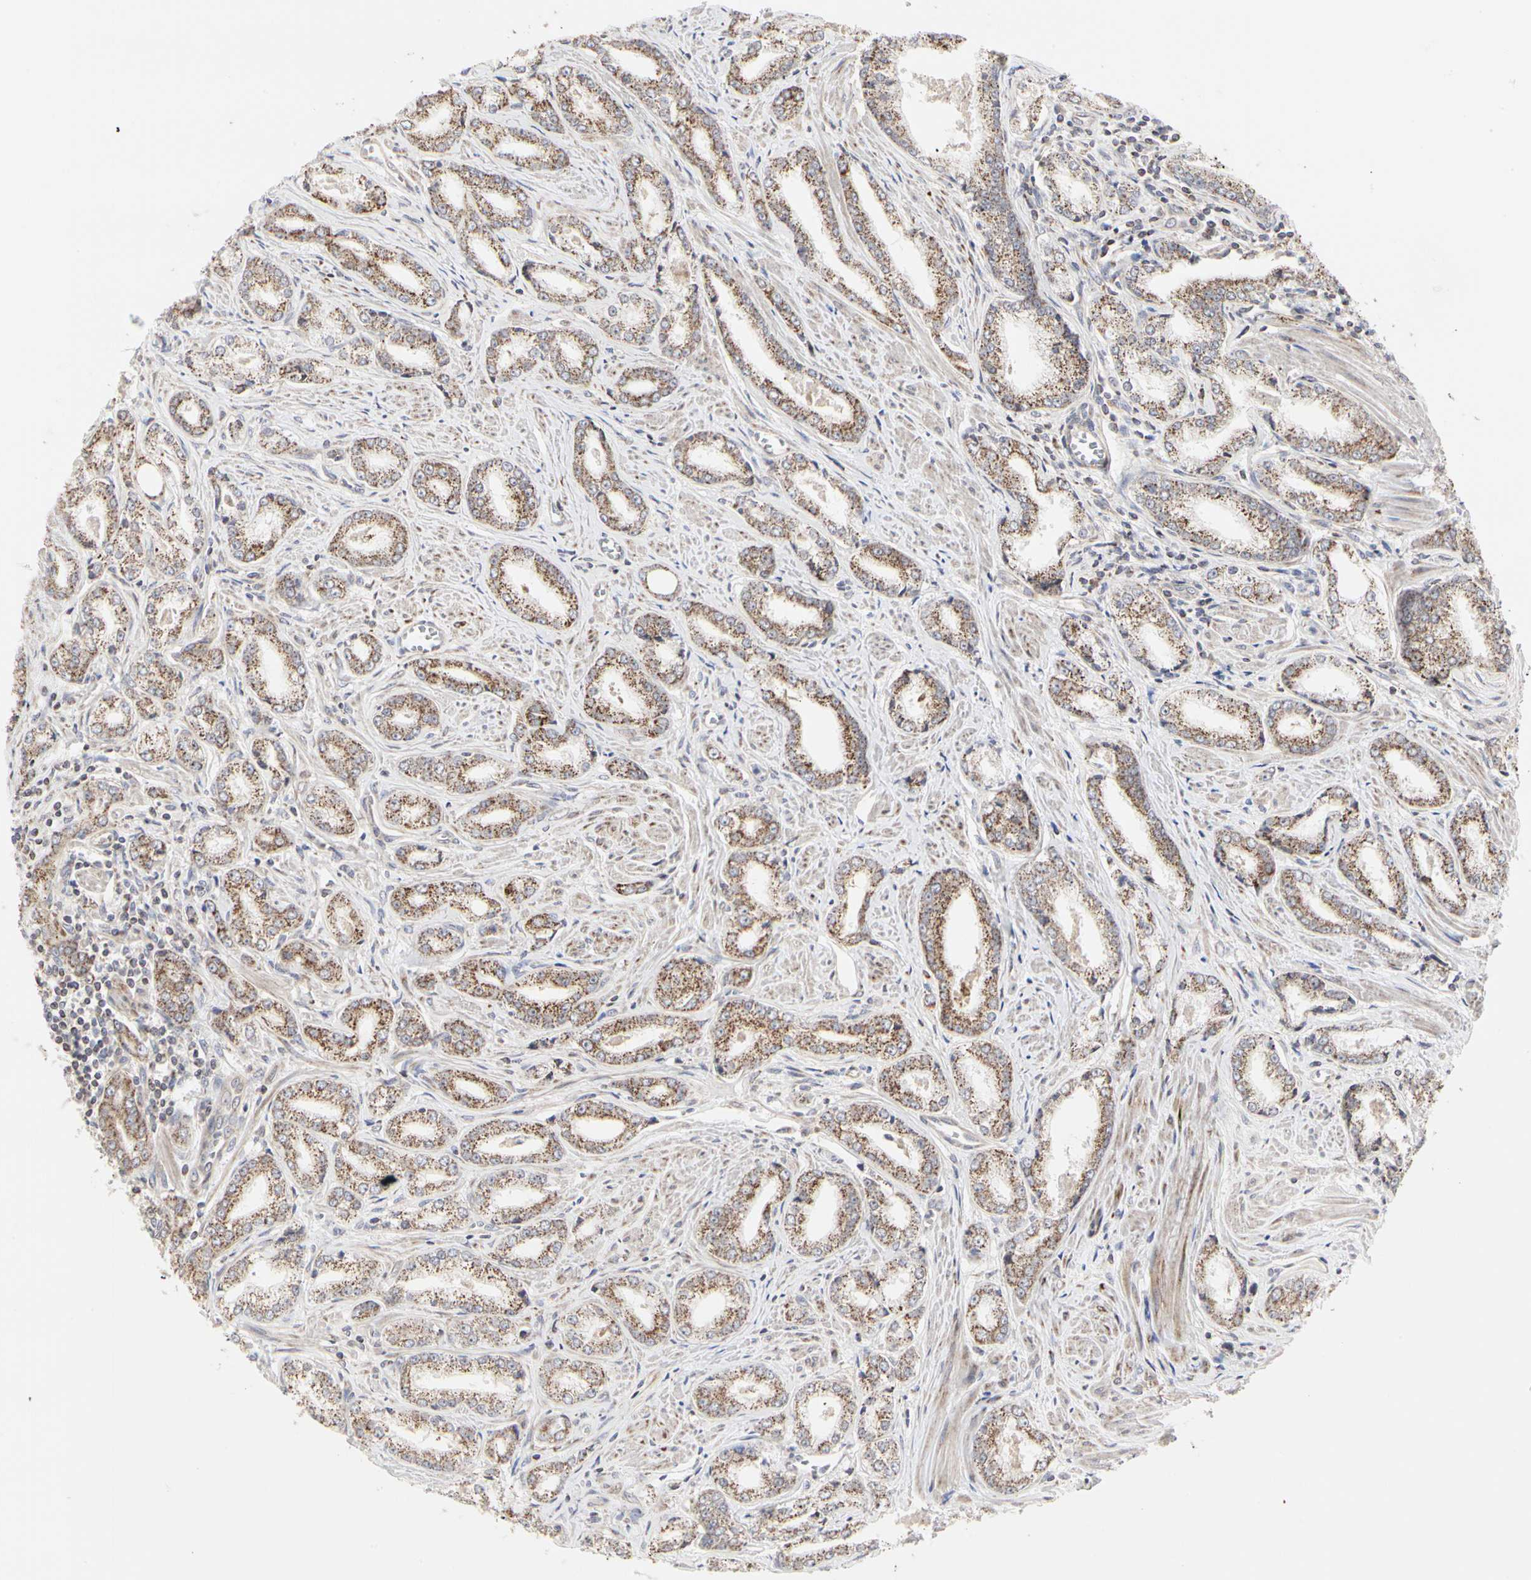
{"staining": {"intensity": "moderate", "quantity": ">75%", "location": "cytoplasmic/membranous"}, "tissue": "prostate cancer", "cell_type": "Tumor cells", "image_type": "cancer", "snomed": [{"axis": "morphology", "description": "Adenocarcinoma, Low grade"}, {"axis": "topography", "description": "Prostate"}], "caption": "Approximately >75% of tumor cells in prostate cancer (adenocarcinoma (low-grade)) reveal moderate cytoplasmic/membranous protein expression as visualized by brown immunohistochemical staining.", "gene": "TSKU", "patient": {"sex": "male", "age": 64}}